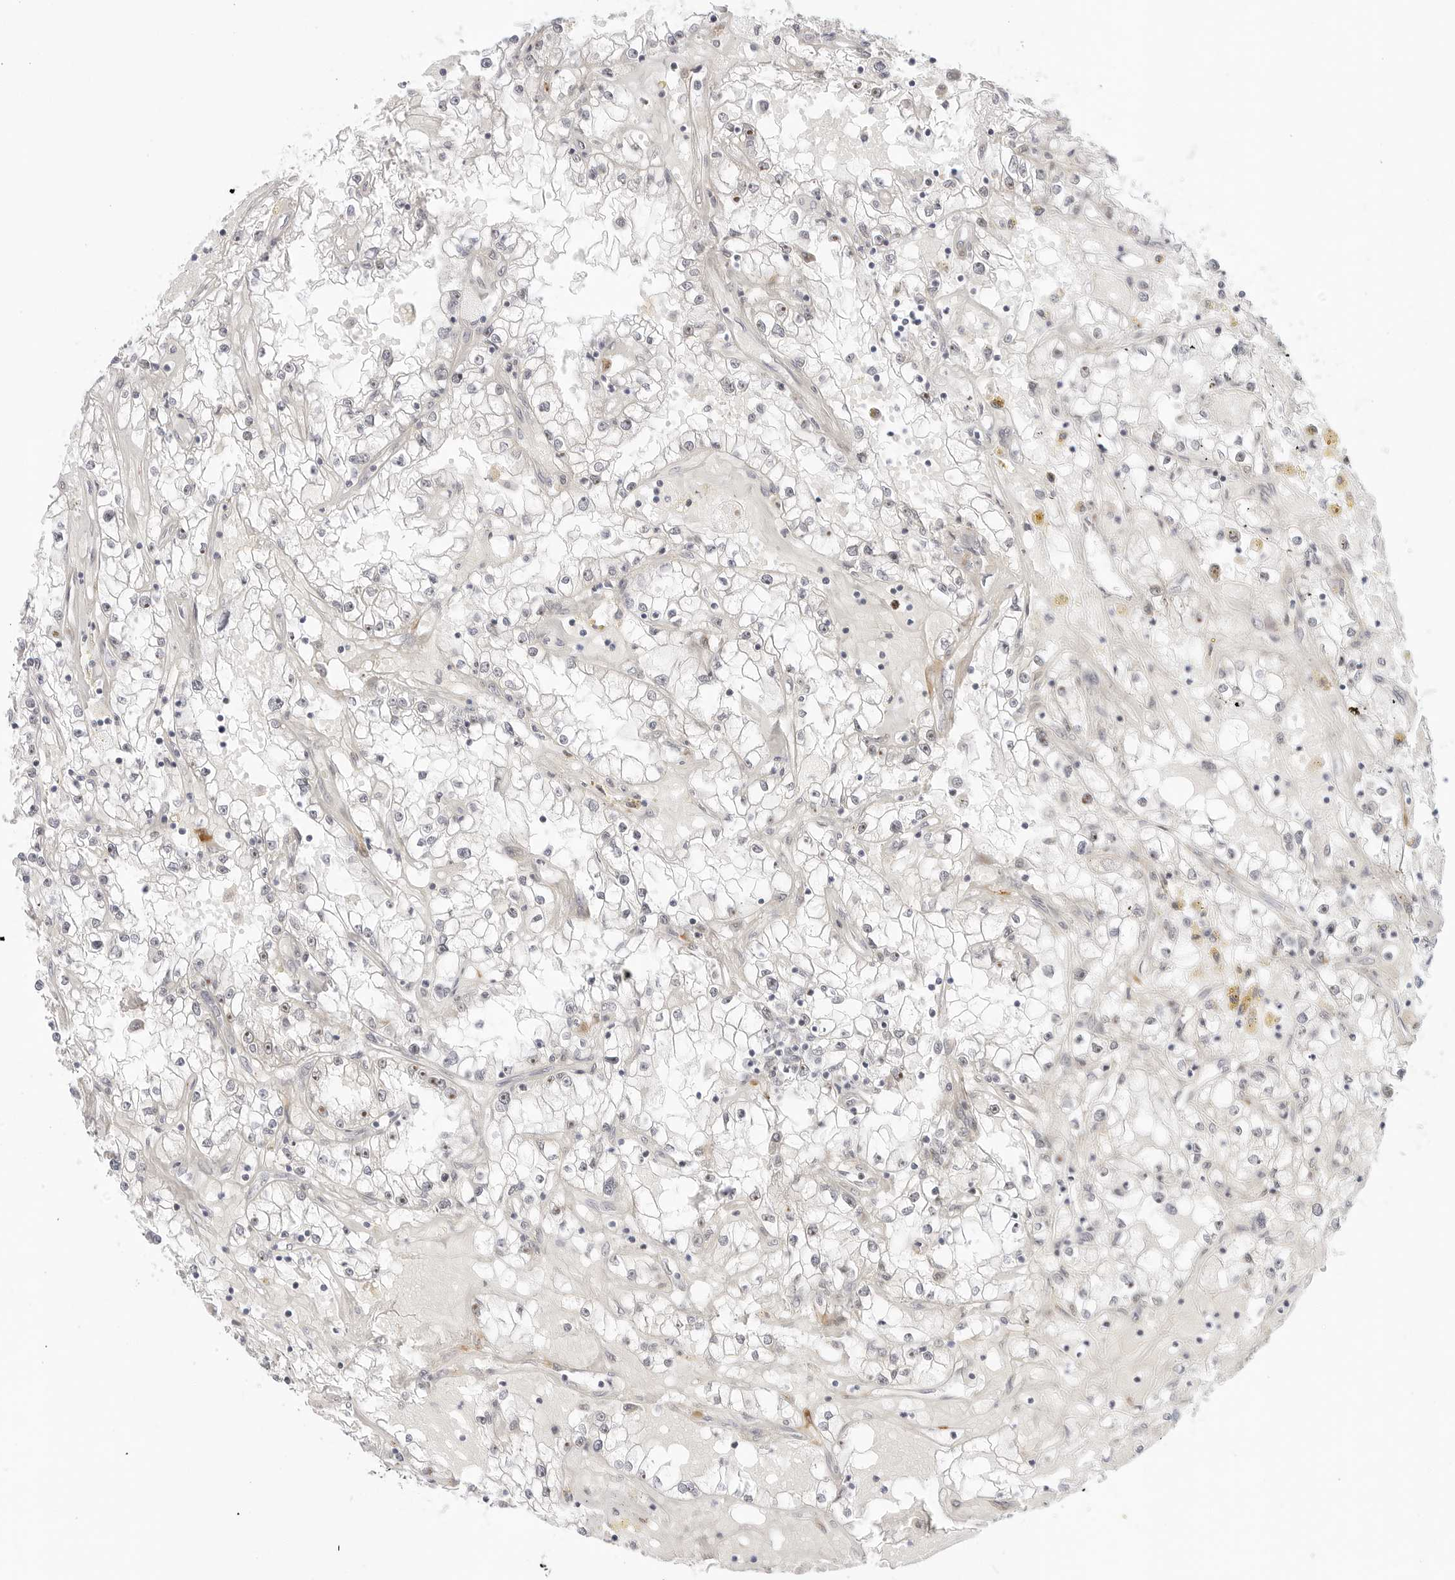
{"staining": {"intensity": "negative", "quantity": "none", "location": "none"}, "tissue": "renal cancer", "cell_type": "Tumor cells", "image_type": "cancer", "snomed": [{"axis": "morphology", "description": "Adenocarcinoma, NOS"}, {"axis": "topography", "description": "Kidney"}], "caption": "IHC histopathology image of human adenocarcinoma (renal) stained for a protein (brown), which reveals no expression in tumor cells. (Brightfield microscopy of DAB (3,3'-diaminobenzidine) IHC at high magnification).", "gene": "HIPK3", "patient": {"sex": "male", "age": 56}}